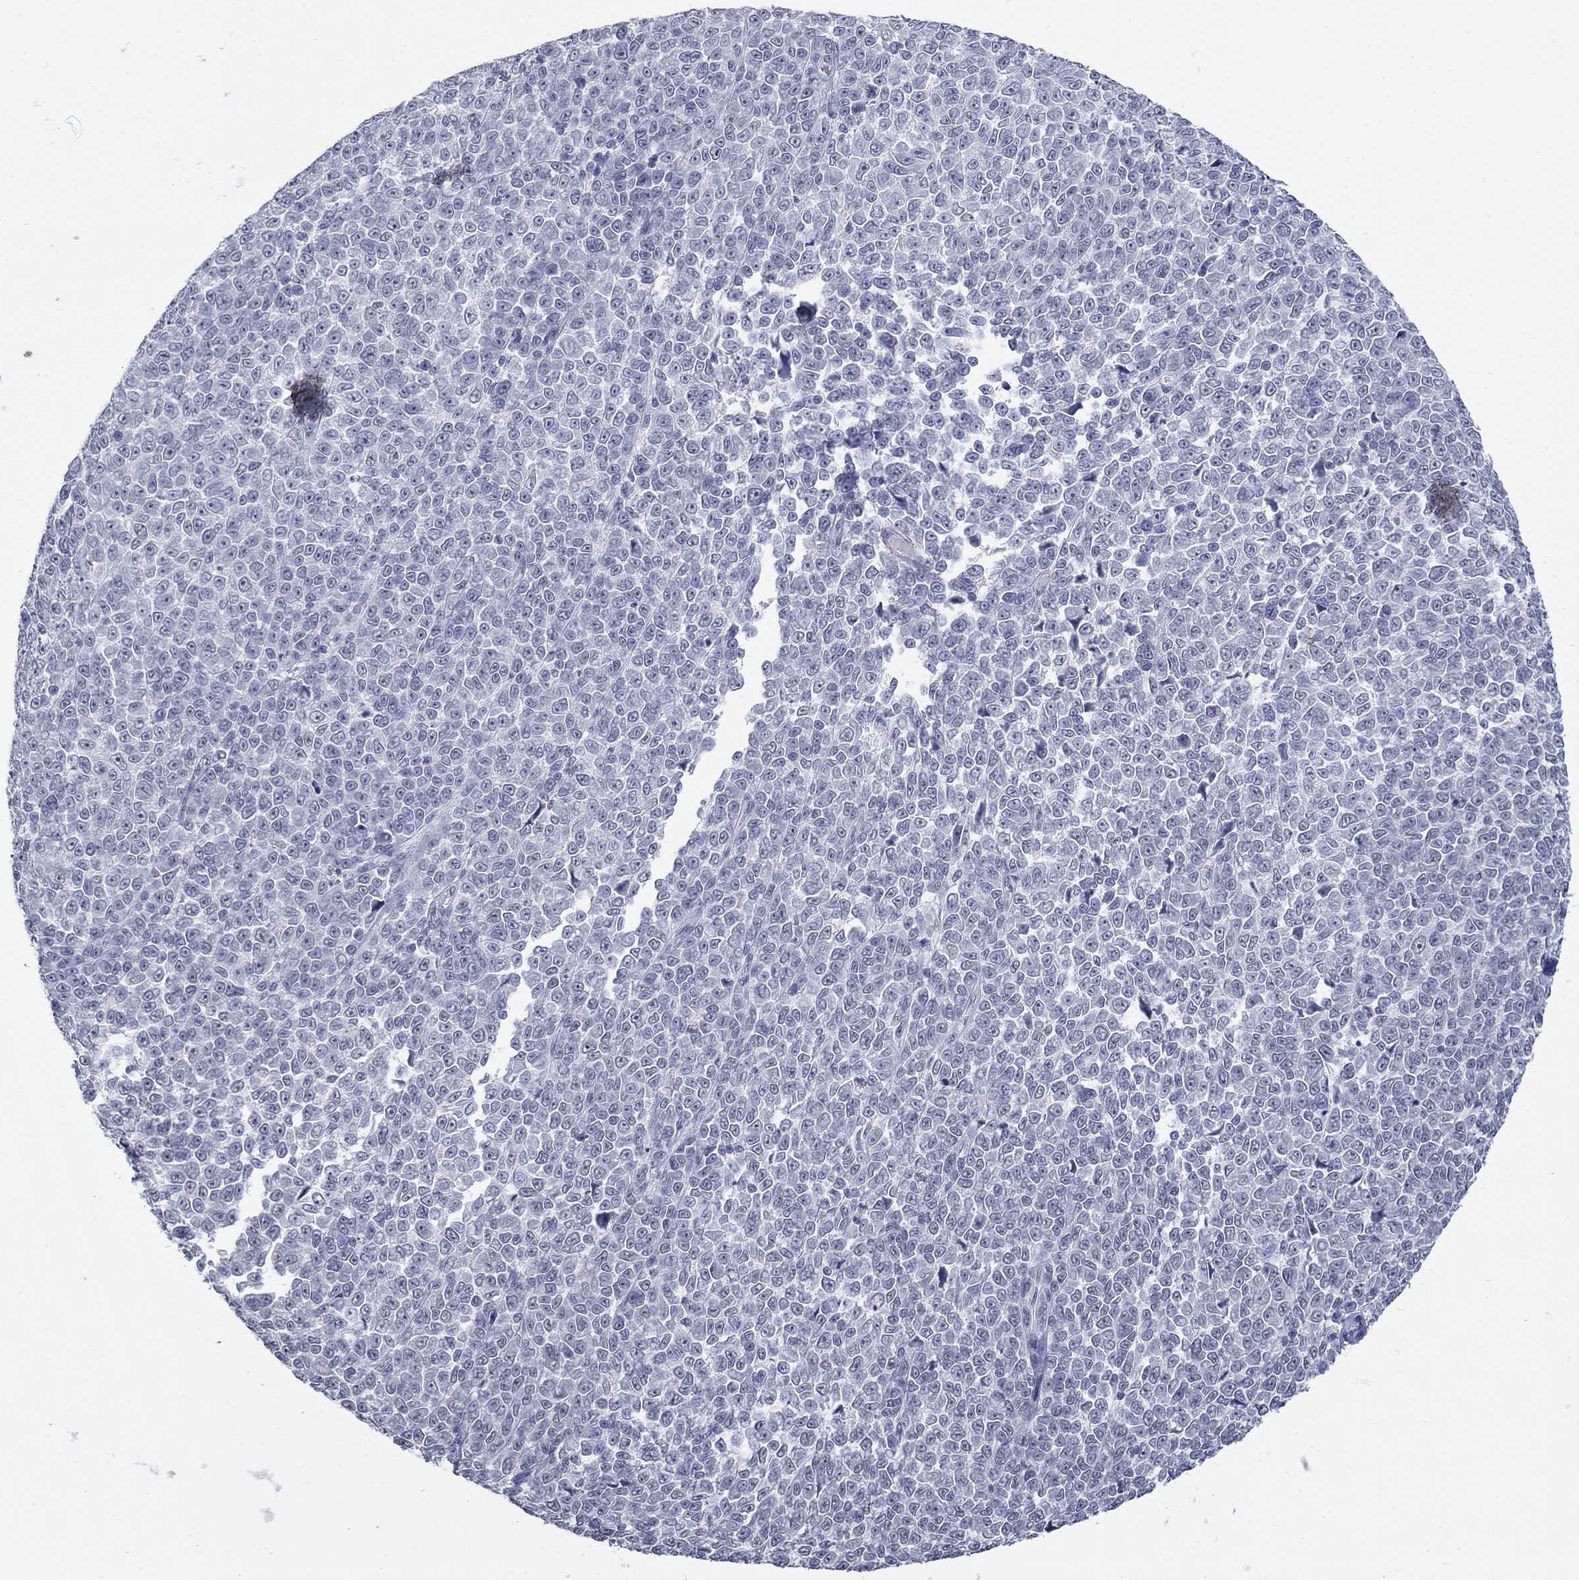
{"staining": {"intensity": "negative", "quantity": "none", "location": "none"}, "tissue": "melanoma", "cell_type": "Tumor cells", "image_type": "cancer", "snomed": [{"axis": "morphology", "description": "Malignant melanoma, NOS"}, {"axis": "topography", "description": "Skin"}], "caption": "Immunohistochemistry micrograph of malignant melanoma stained for a protein (brown), which demonstrates no expression in tumor cells.", "gene": "KRT75", "patient": {"sex": "female", "age": 95}}